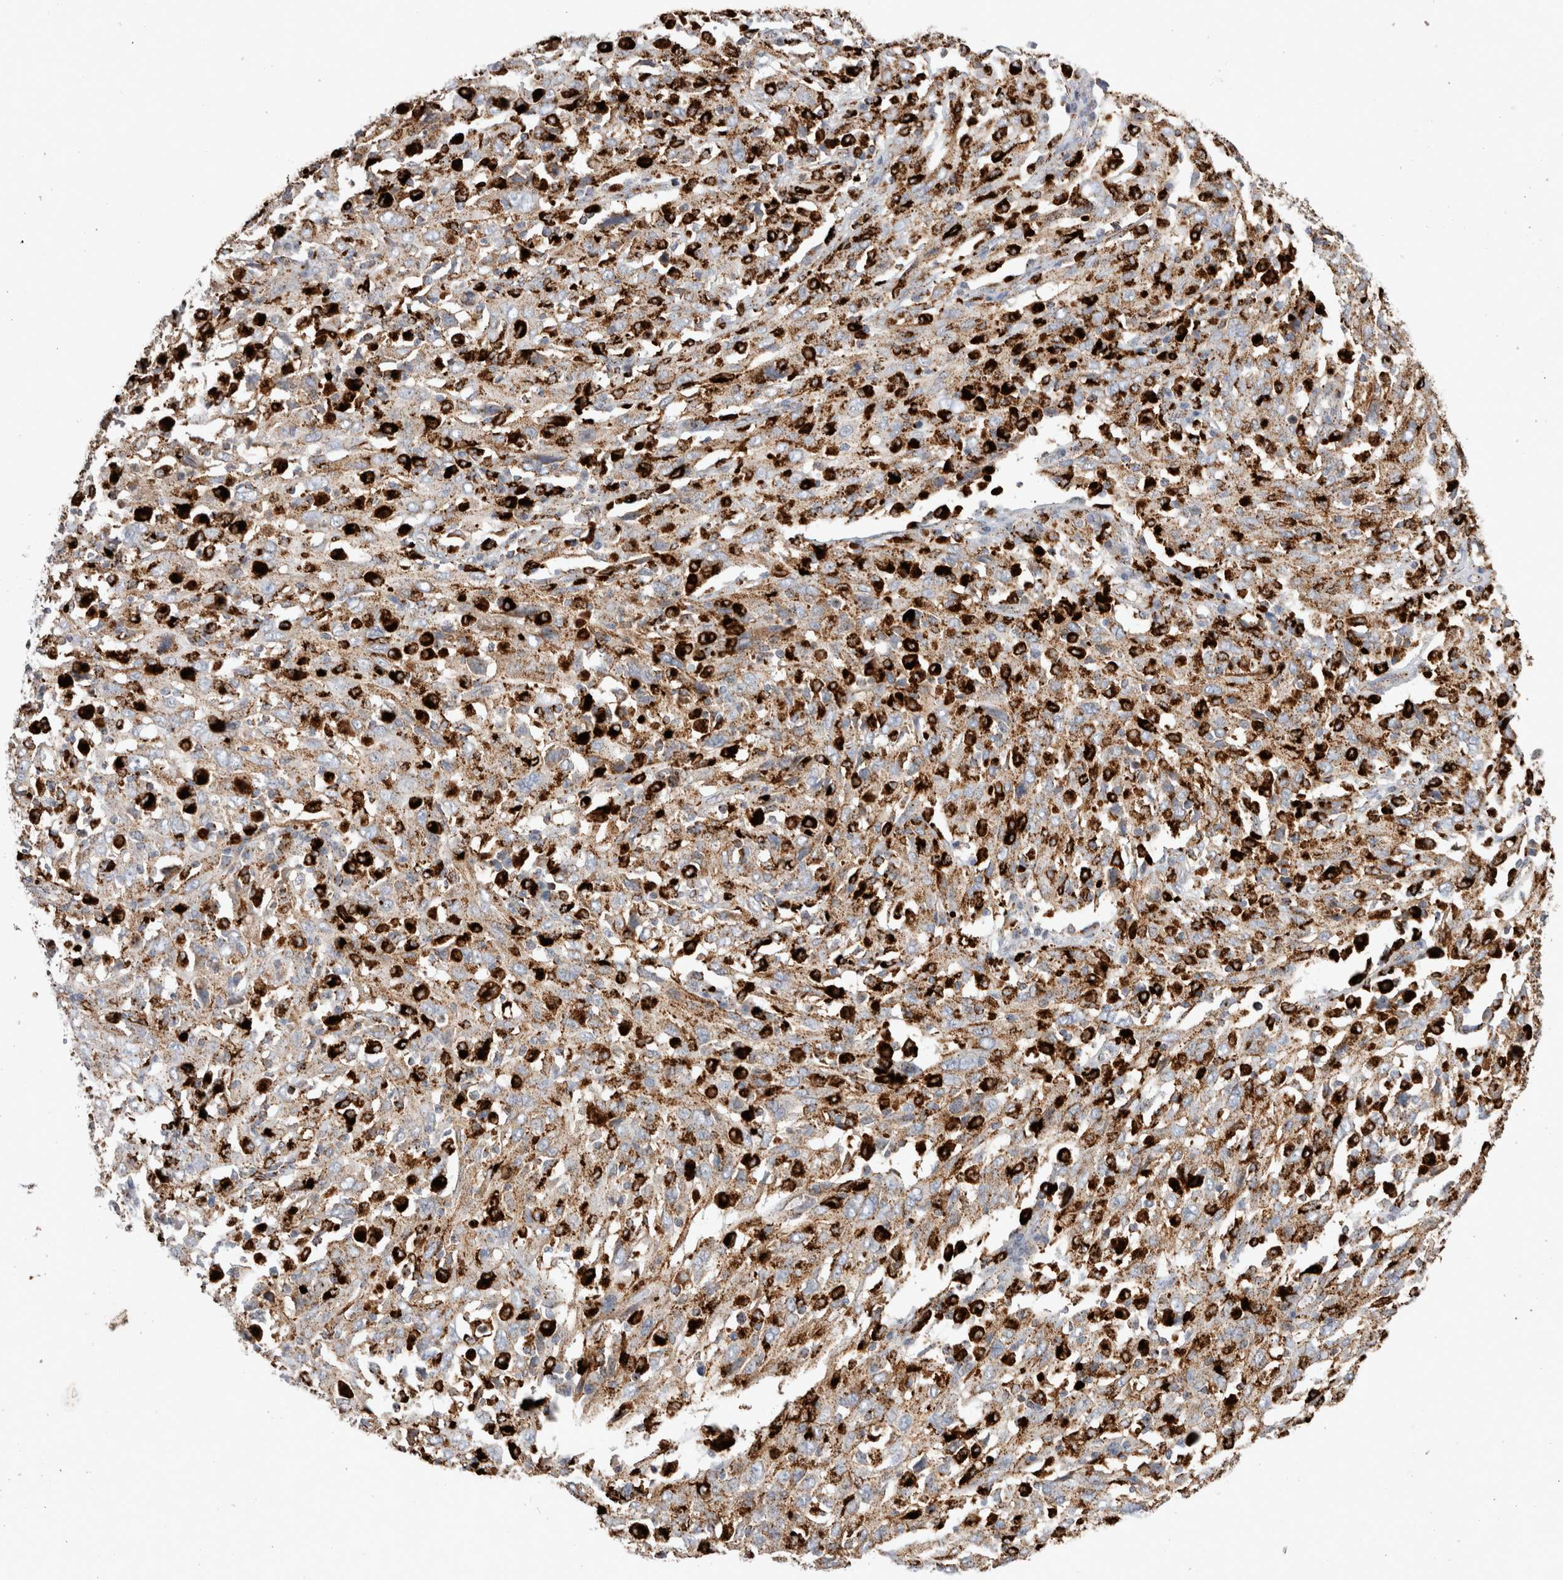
{"staining": {"intensity": "moderate", "quantity": "25%-75%", "location": "cytoplasmic/membranous"}, "tissue": "cervical cancer", "cell_type": "Tumor cells", "image_type": "cancer", "snomed": [{"axis": "morphology", "description": "Squamous cell carcinoma, NOS"}, {"axis": "topography", "description": "Cervix"}], "caption": "A high-resolution micrograph shows immunohistochemistry staining of cervical cancer, which demonstrates moderate cytoplasmic/membranous positivity in about 25%-75% of tumor cells.", "gene": "CTSA", "patient": {"sex": "female", "age": 46}}